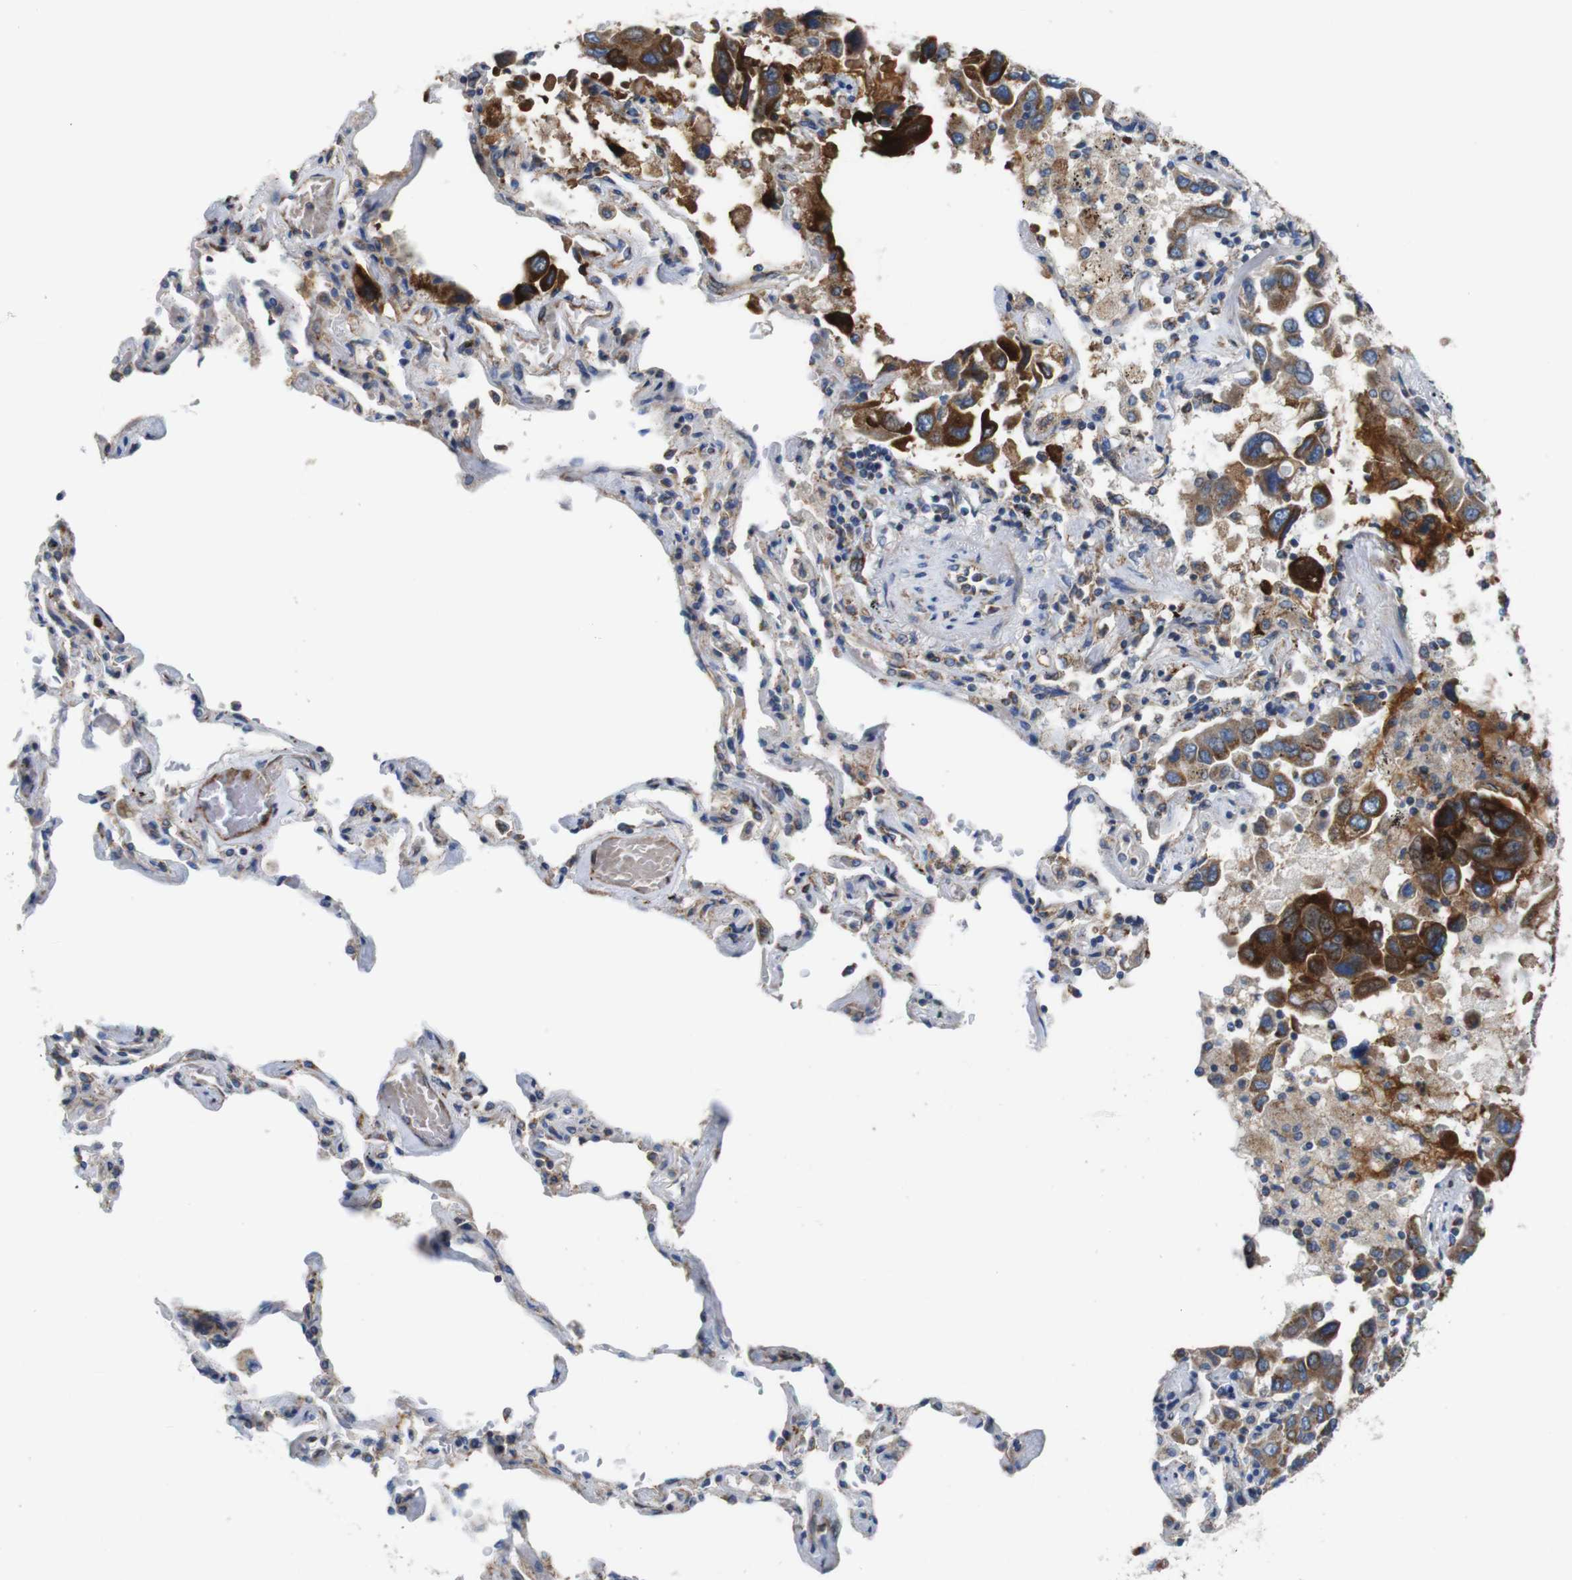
{"staining": {"intensity": "moderate", "quantity": ">75%", "location": "cytoplasmic/membranous"}, "tissue": "lung cancer", "cell_type": "Tumor cells", "image_type": "cancer", "snomed": [{"axis": "morphology", "description": "Adenocarcinoma, NOS"}, {"axis": "topography", "description": "Lung"}], "caption": "A medium amount of moderate cytoplasmic/membranous positivity is seen in approximately >75% of tumor cells in lung cancer tissue.", "gene": "EFCAB14", "patient": {"sex": "male", "age": 64}}